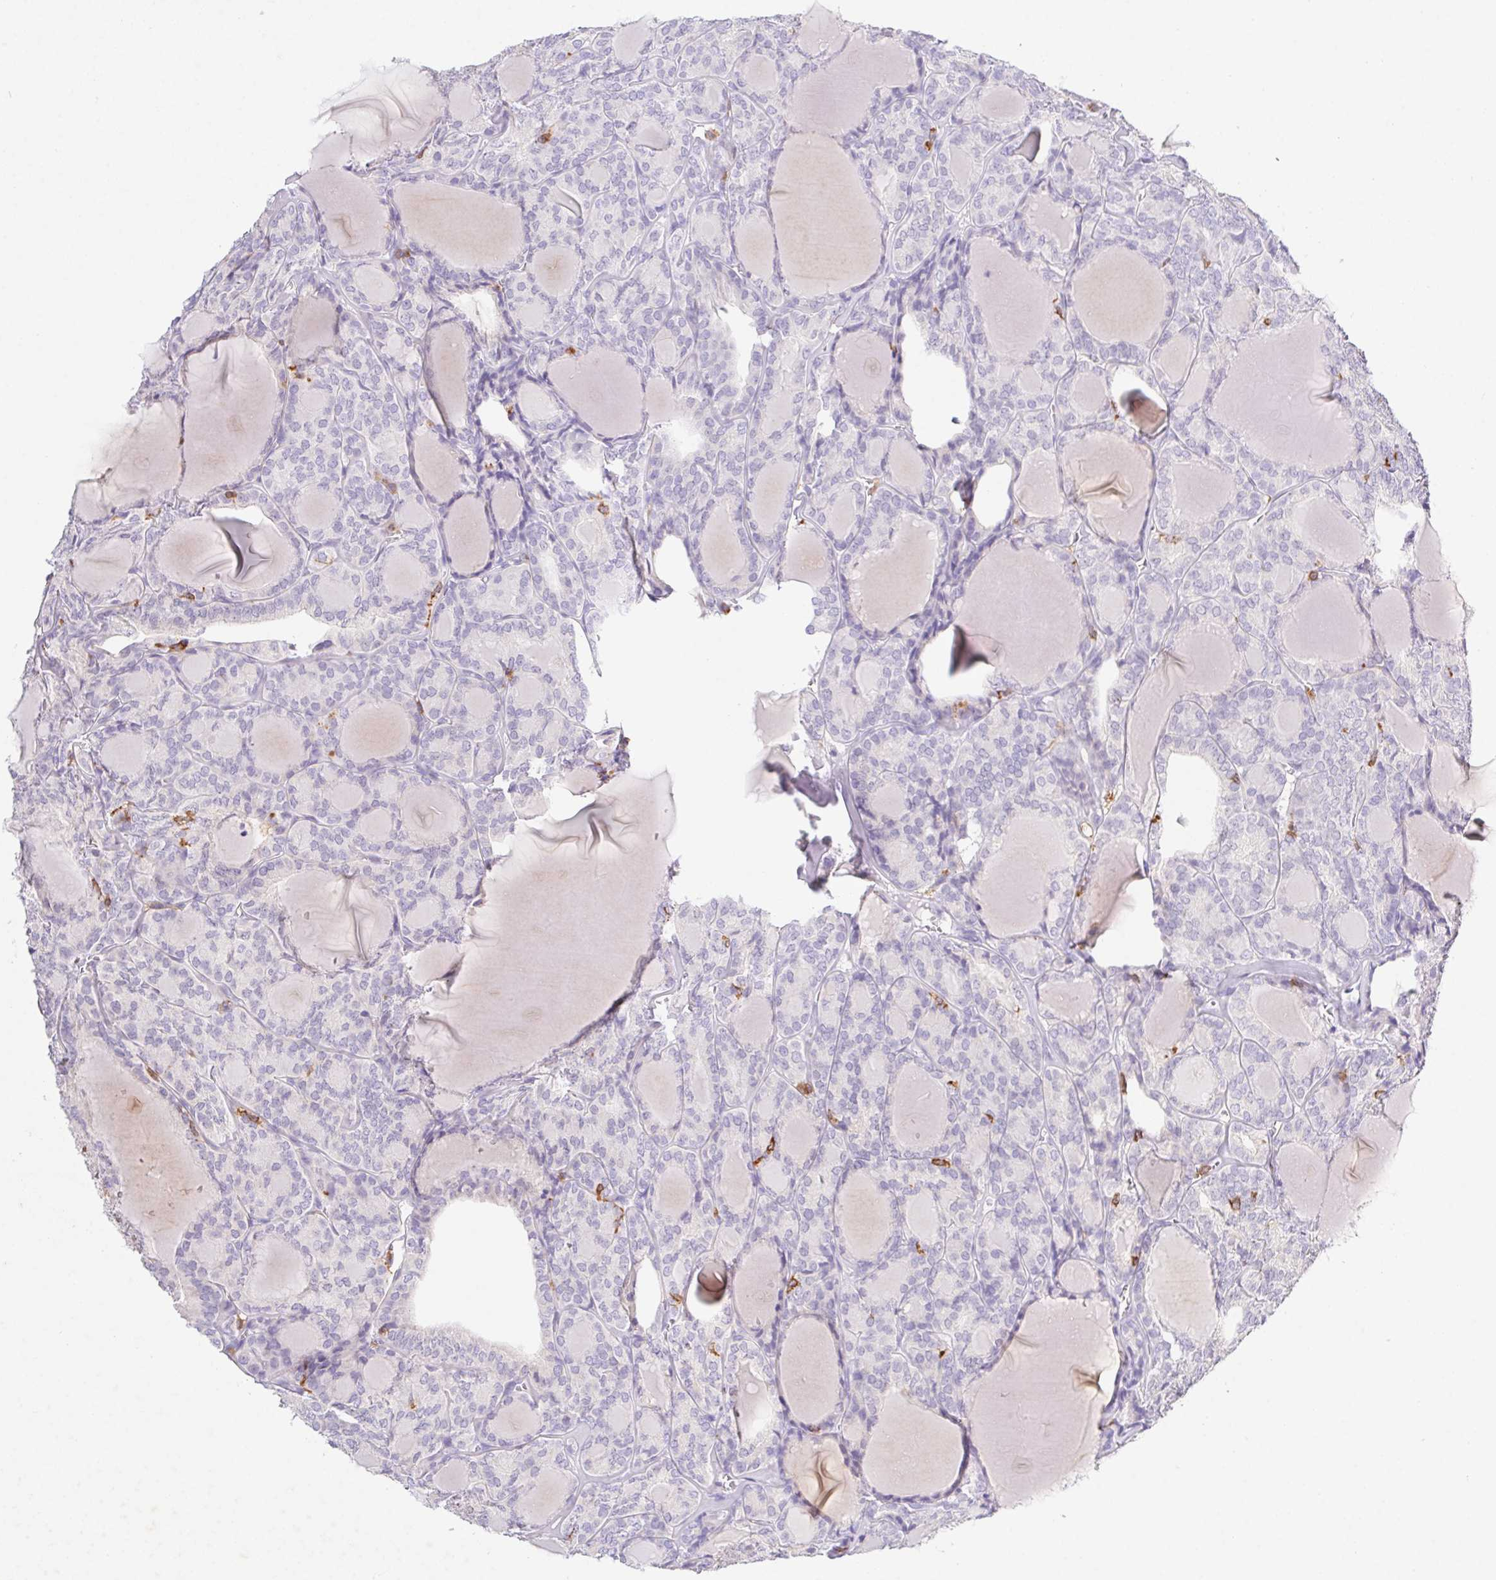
{"staining": {"intensity": "negative", "quantity": "none", "location": "none"}, "tissue": "thyroid cancer", "cell_type": "Tumor cells", "image_type": "cancer", "snomed": [{"axis": "morphology", "description": "Follicular adenoma carcinoma, NOS"}, {"axis": "topography", "description": "Thyroid gland"}], "caption": "Protein analysis of thyroid cancer demonstrates no significant expression in tumor cells.", "gene": "APBB1IP", "patient": {"sex": "male", "age": 74}}